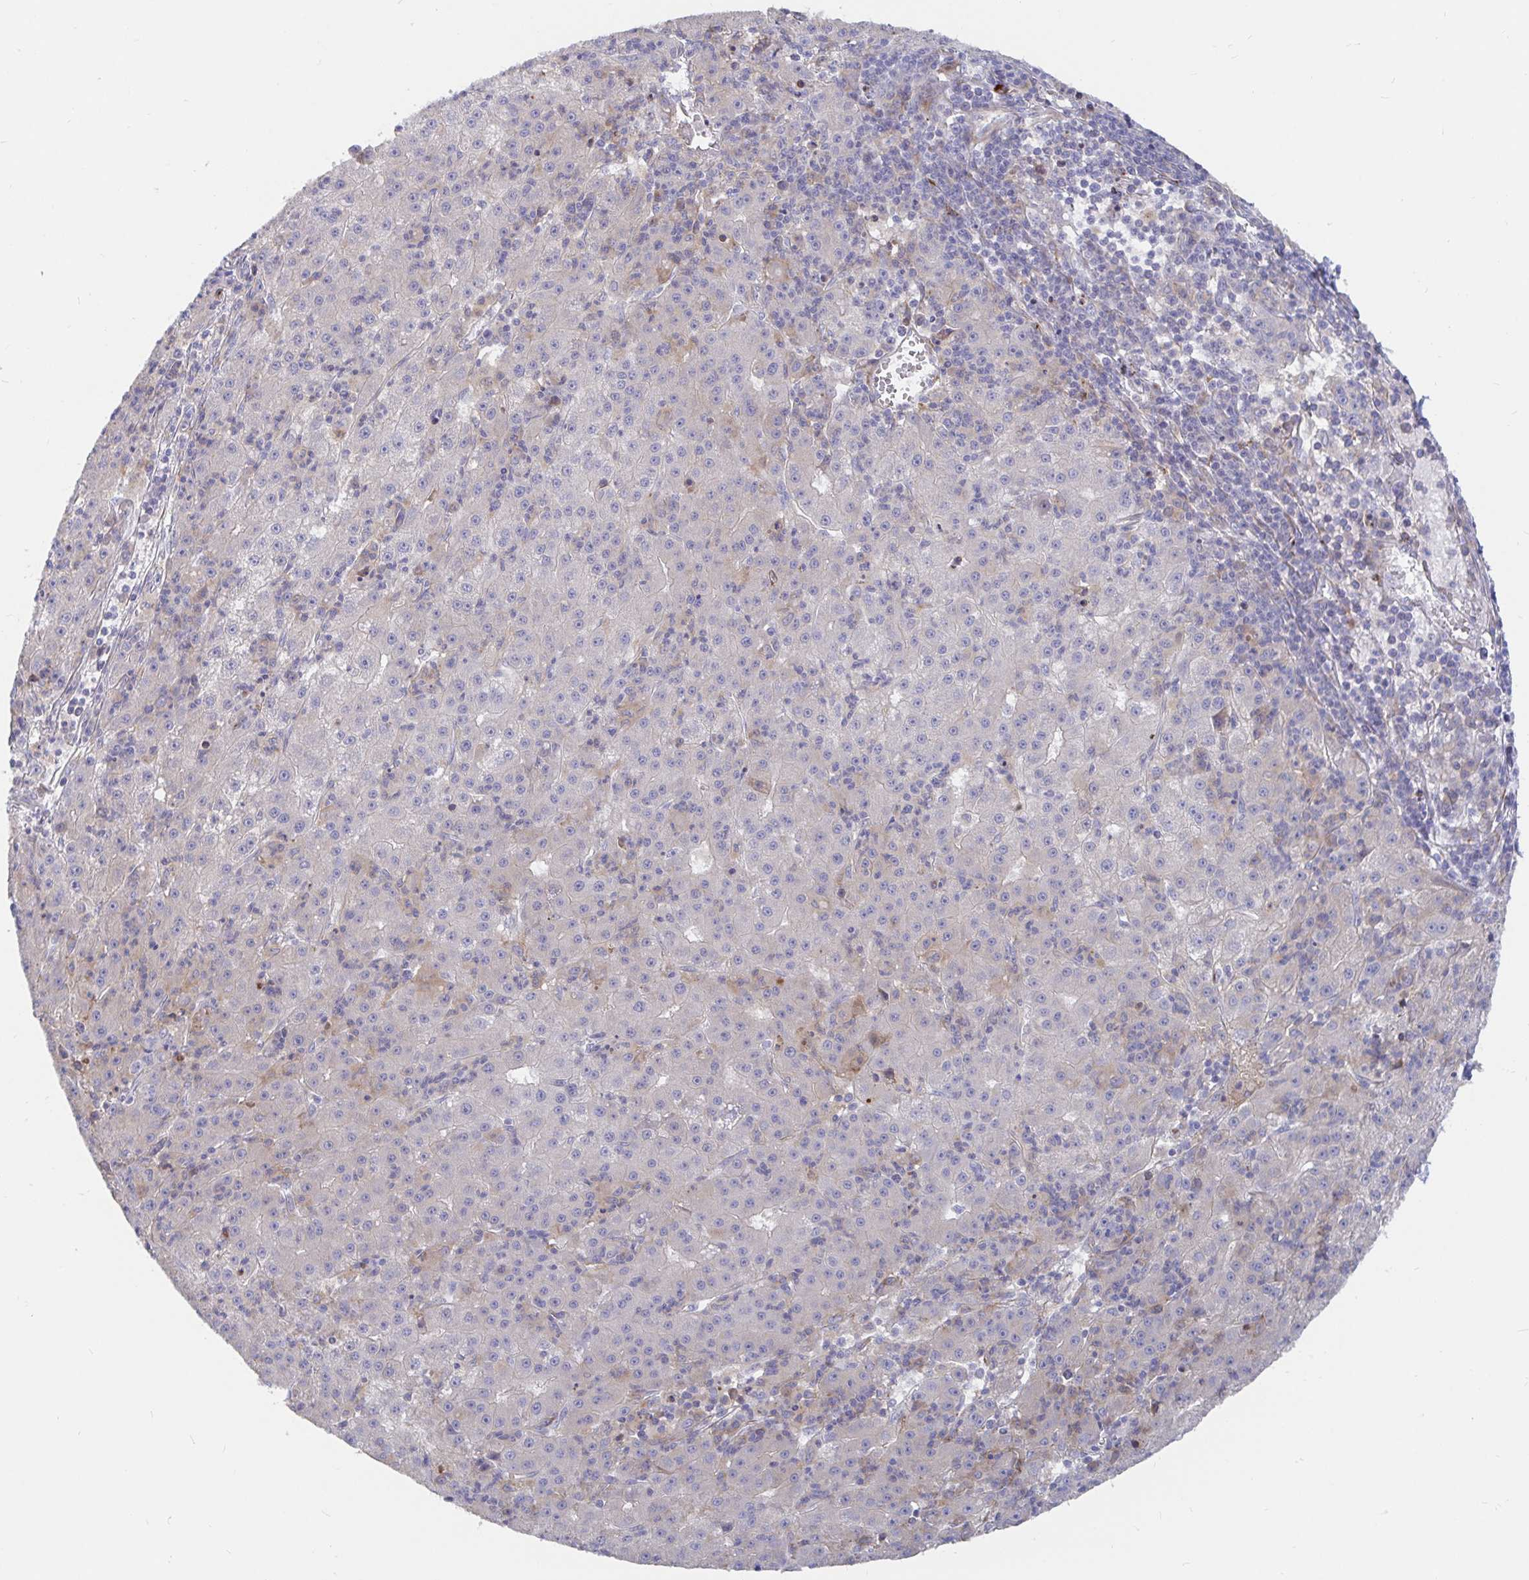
{"staining": {"intensity": "negative", "quantity": "none", "location": "none"}, "tissue": "liver cancer", "cell_type": "Tumor cells", "image_type": "cancer", "snomed": [{"axis": "morphology", "description": "Carcinoma, Hepatocellular, NOS"}, {"axis": "topography", "description": "Liver"}], "caption": "Hepatocellular carcinoma (liver) was stained to show a protein in brown. There is no significant expression in tumor cells.", "gene": "KCTD19", "patient": {"sex": "male", "age": 76}}